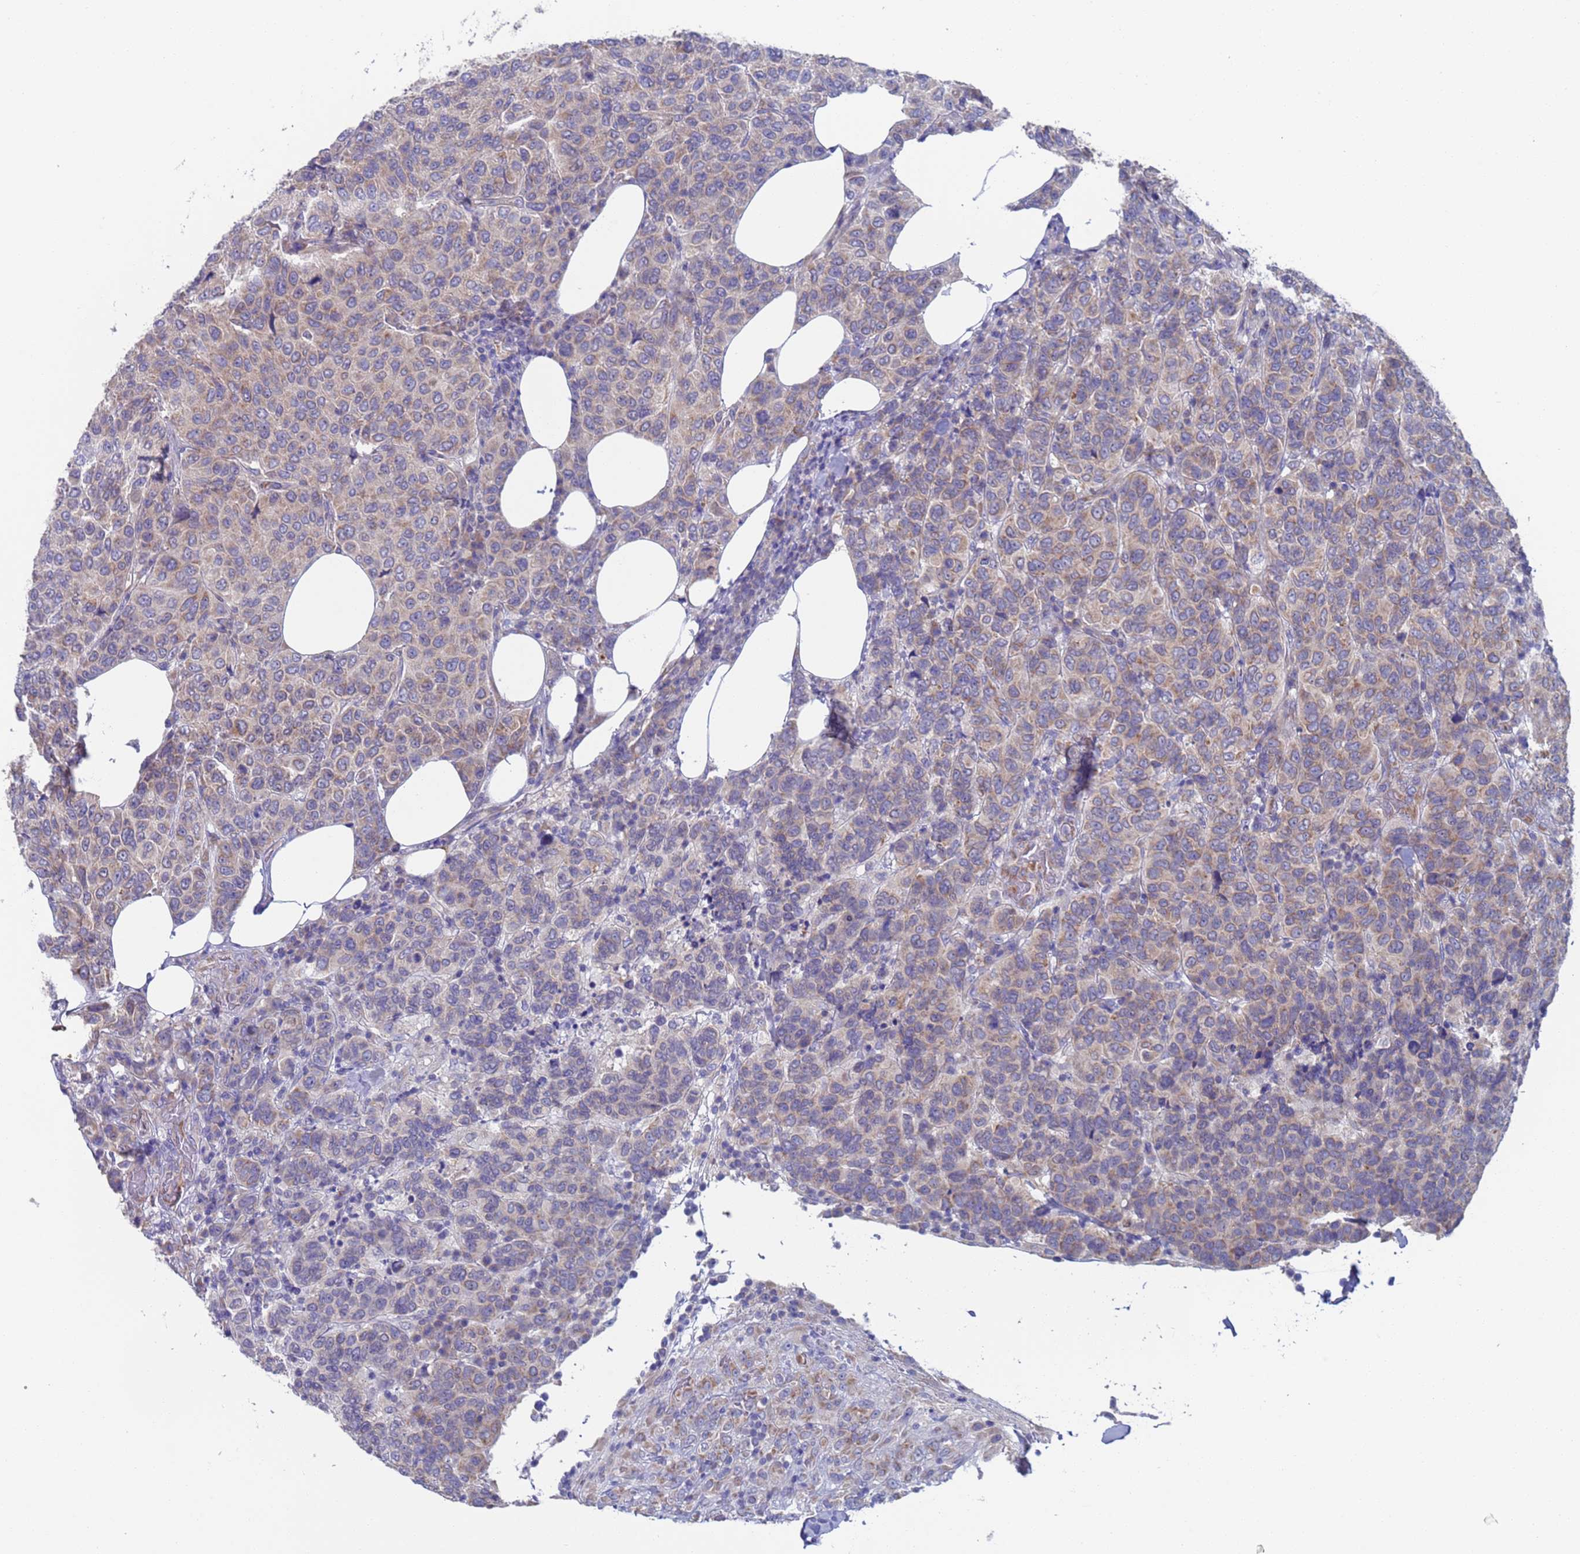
{"staining": {"intensity": "weak", "quantity": "25%-75%", "location": "cytoplasmic/membranous"}, "tissue": "breast cancer", "cell_type": "Tumor cells", "image_type": "cancer", "snomed": [{"axis": "morphology", "description": "Duct carcinoma"}, {"axis": "topography", "description": "Breast"}], "caption": "DAB immunohistochemical staining of breast intraductal carcinoma reveals weak cytoplasmic/membranous protein expression in approximately 25%-75% of tumor cells.", "gene": "PET117", "patient": {"sex": "female", "age": 55}}